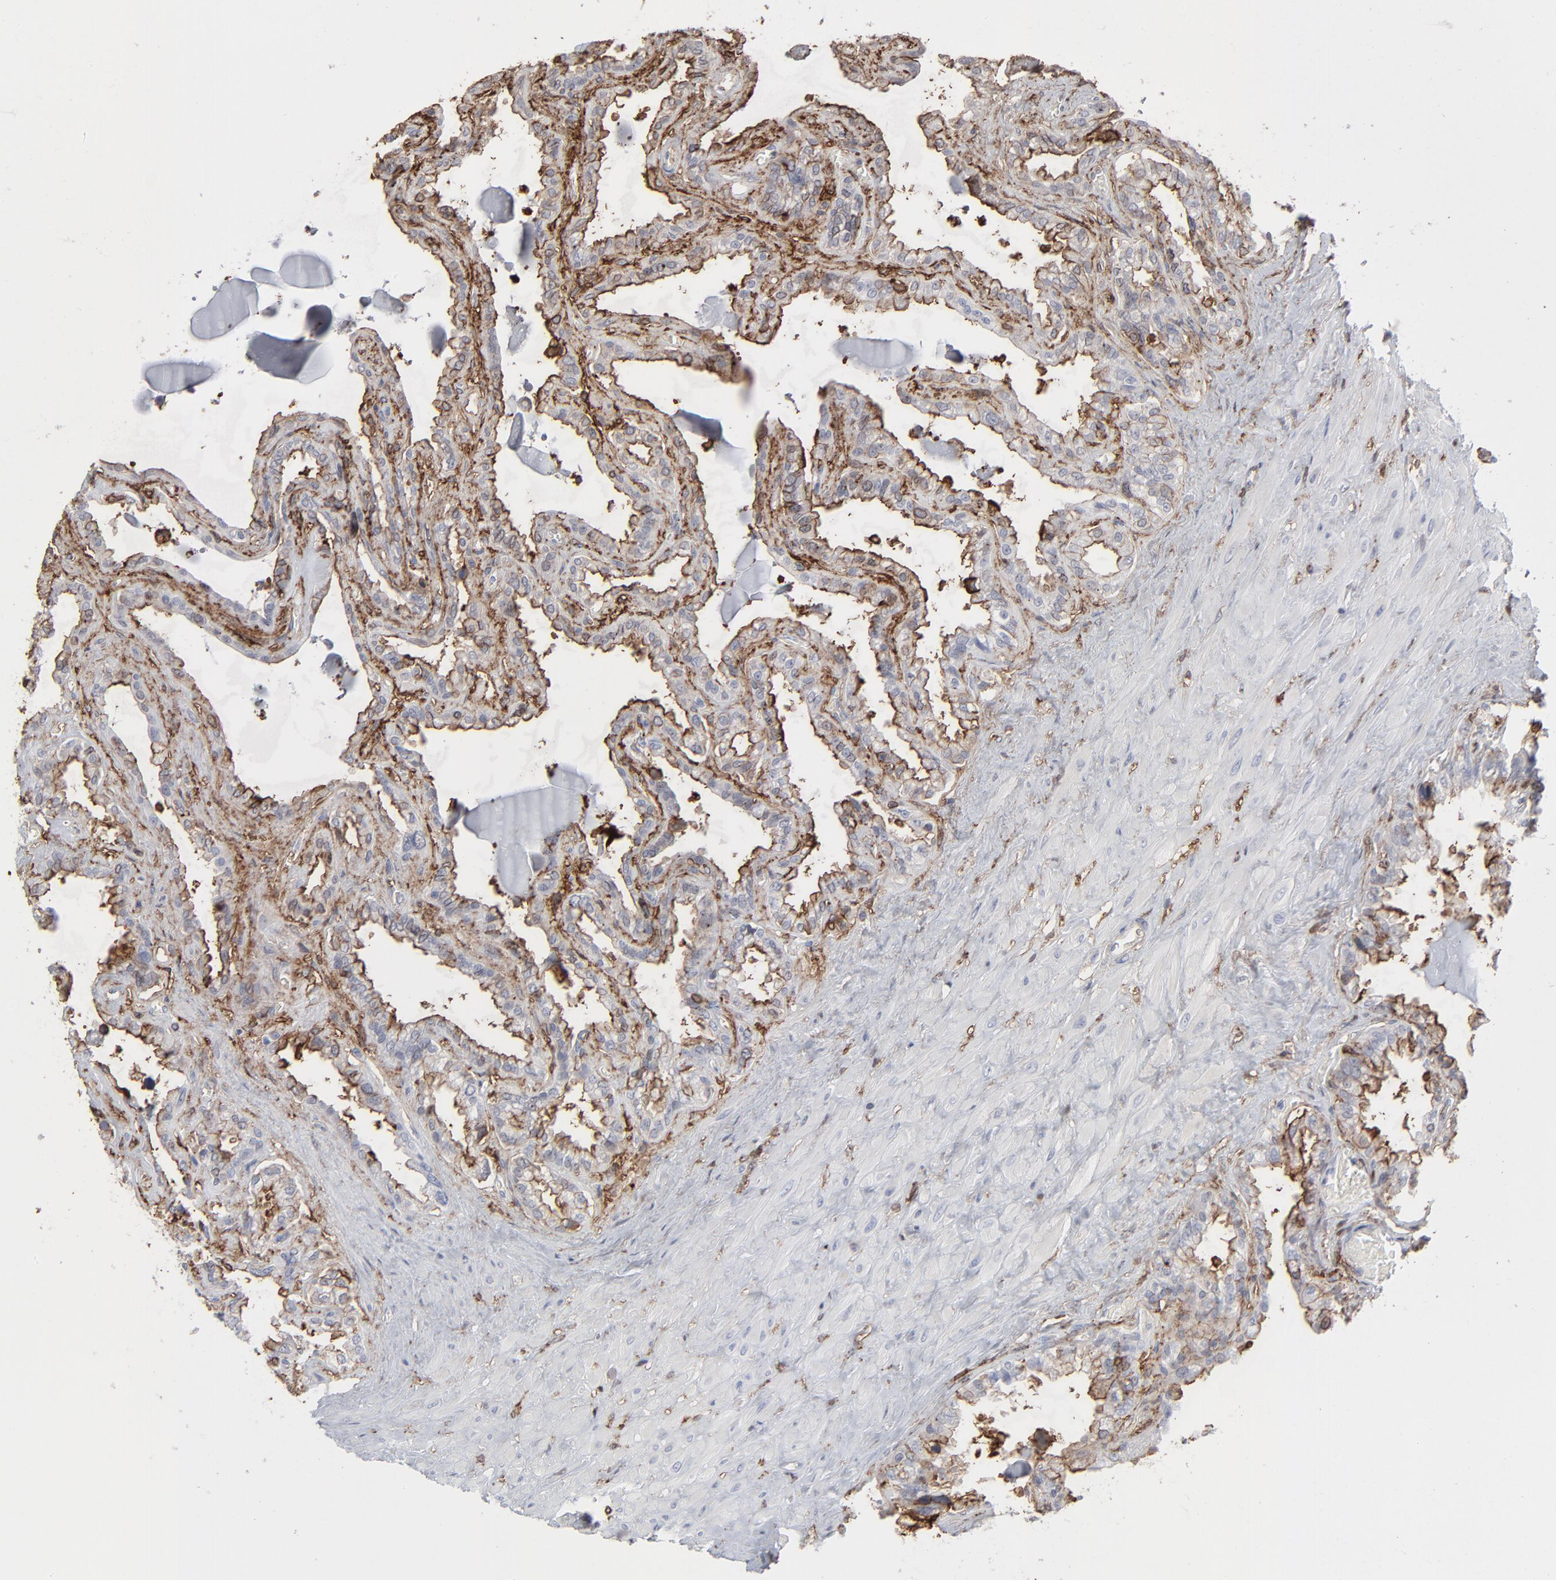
{"staining": {"intensity": "moderate", "quantity": ">75%", "location": "cytoplasmic/membranous"}, "tissue": "seminal vesicle", "cell_type": "Glandular cells", "image_type": "normal", "snomed": [{"axis": "morphology", "description": "Normal tissue, NOS"}, {"axis": "morphology", "description": "Inflammation, NOS"}, {"axis": "topography", "description": "Urinary bladder"}, {"axis": "topography", "description": "Prostate"}, {"axis": "topography", "description": "Seminal veicle"}], "caption": "This image reveals immunohistochemistry staining of normal seminal vesicle, with medium moderate cytoplasmic/membranous expression in approximately >75% of glandular cells.", "gene": "ANXA5", "patient": {"sex": "male", "age": 82}}